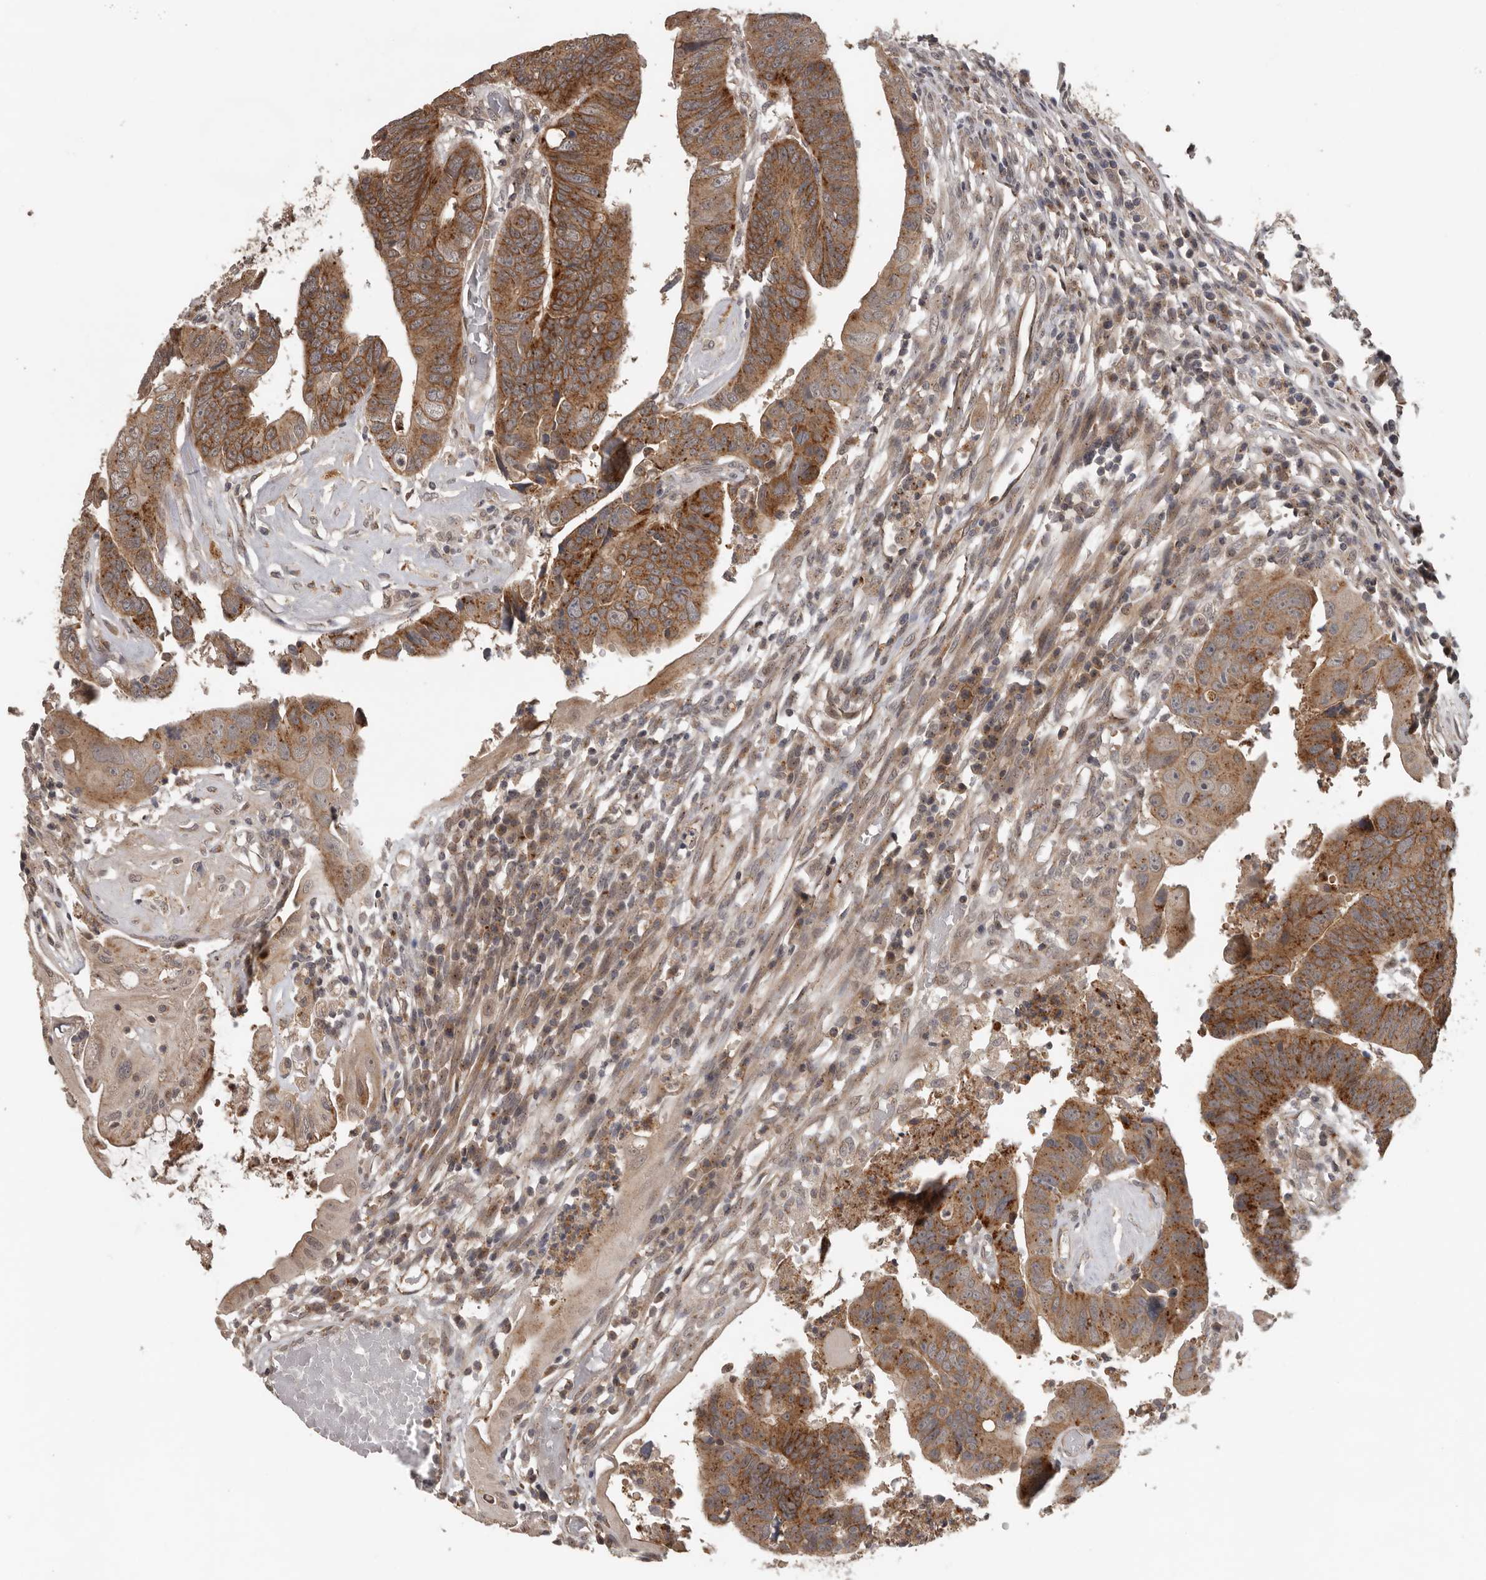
{"staining": {"intensity": "moderate", "quantity": ">75%", "location": "cytoplasmic/membranous"}, "tissue": "colorectal cancer", "cell_type": "Tumor cells", "image_type": "cancer", "snomed": [{"axis": "morphology", "description": "Adenocarcinoma, NOS"}, {"axis": "topography", "description": "Rectum"}], "caption": "This image exhibits immunohistochemistry (IHC) staining of colorectal adenocarcinoma, with medium moderate cytoplasmic/membranous expression in about >75% of tumor cells.", "gene": "CEP350", "patient": {"sex": "female", "age": 65}}